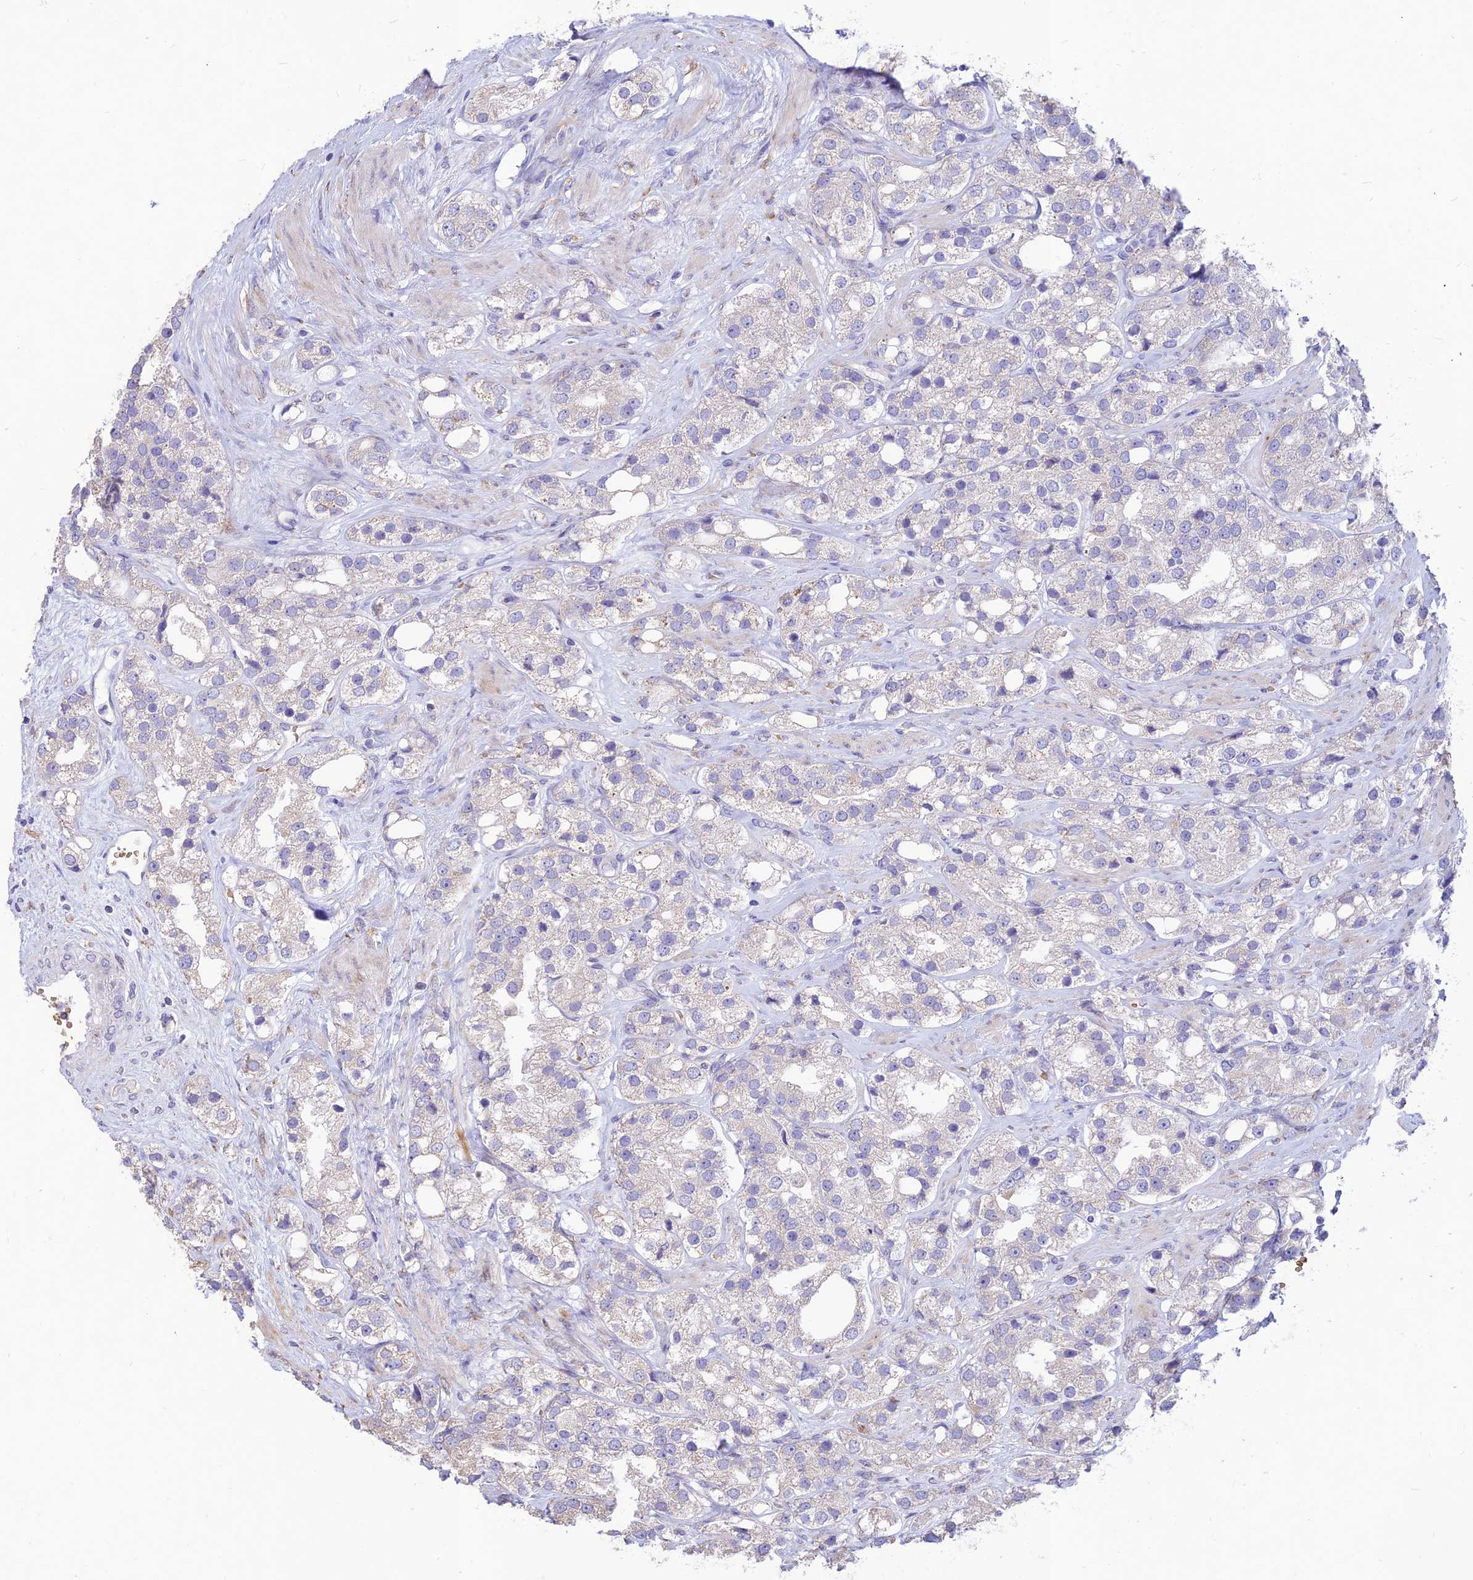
{"staining": {"intensity": "negative", "quantity": "none", "location": "none"}, "tissue": "prostate cancer", "cell_type": "Tumor cells", "image_type": "cancer", "snomed": [{"axis": "morphology", "description": "Adenocarcinoma, NOS"}, {"axis": "topography", "description": "Prostate"}], "caption": "A histopathology image of human prostate adenocarcinoma is negative for staining in tumor cells.", "gene": "PPP1R11", "patient": {"sex": "male", "age": 79}}